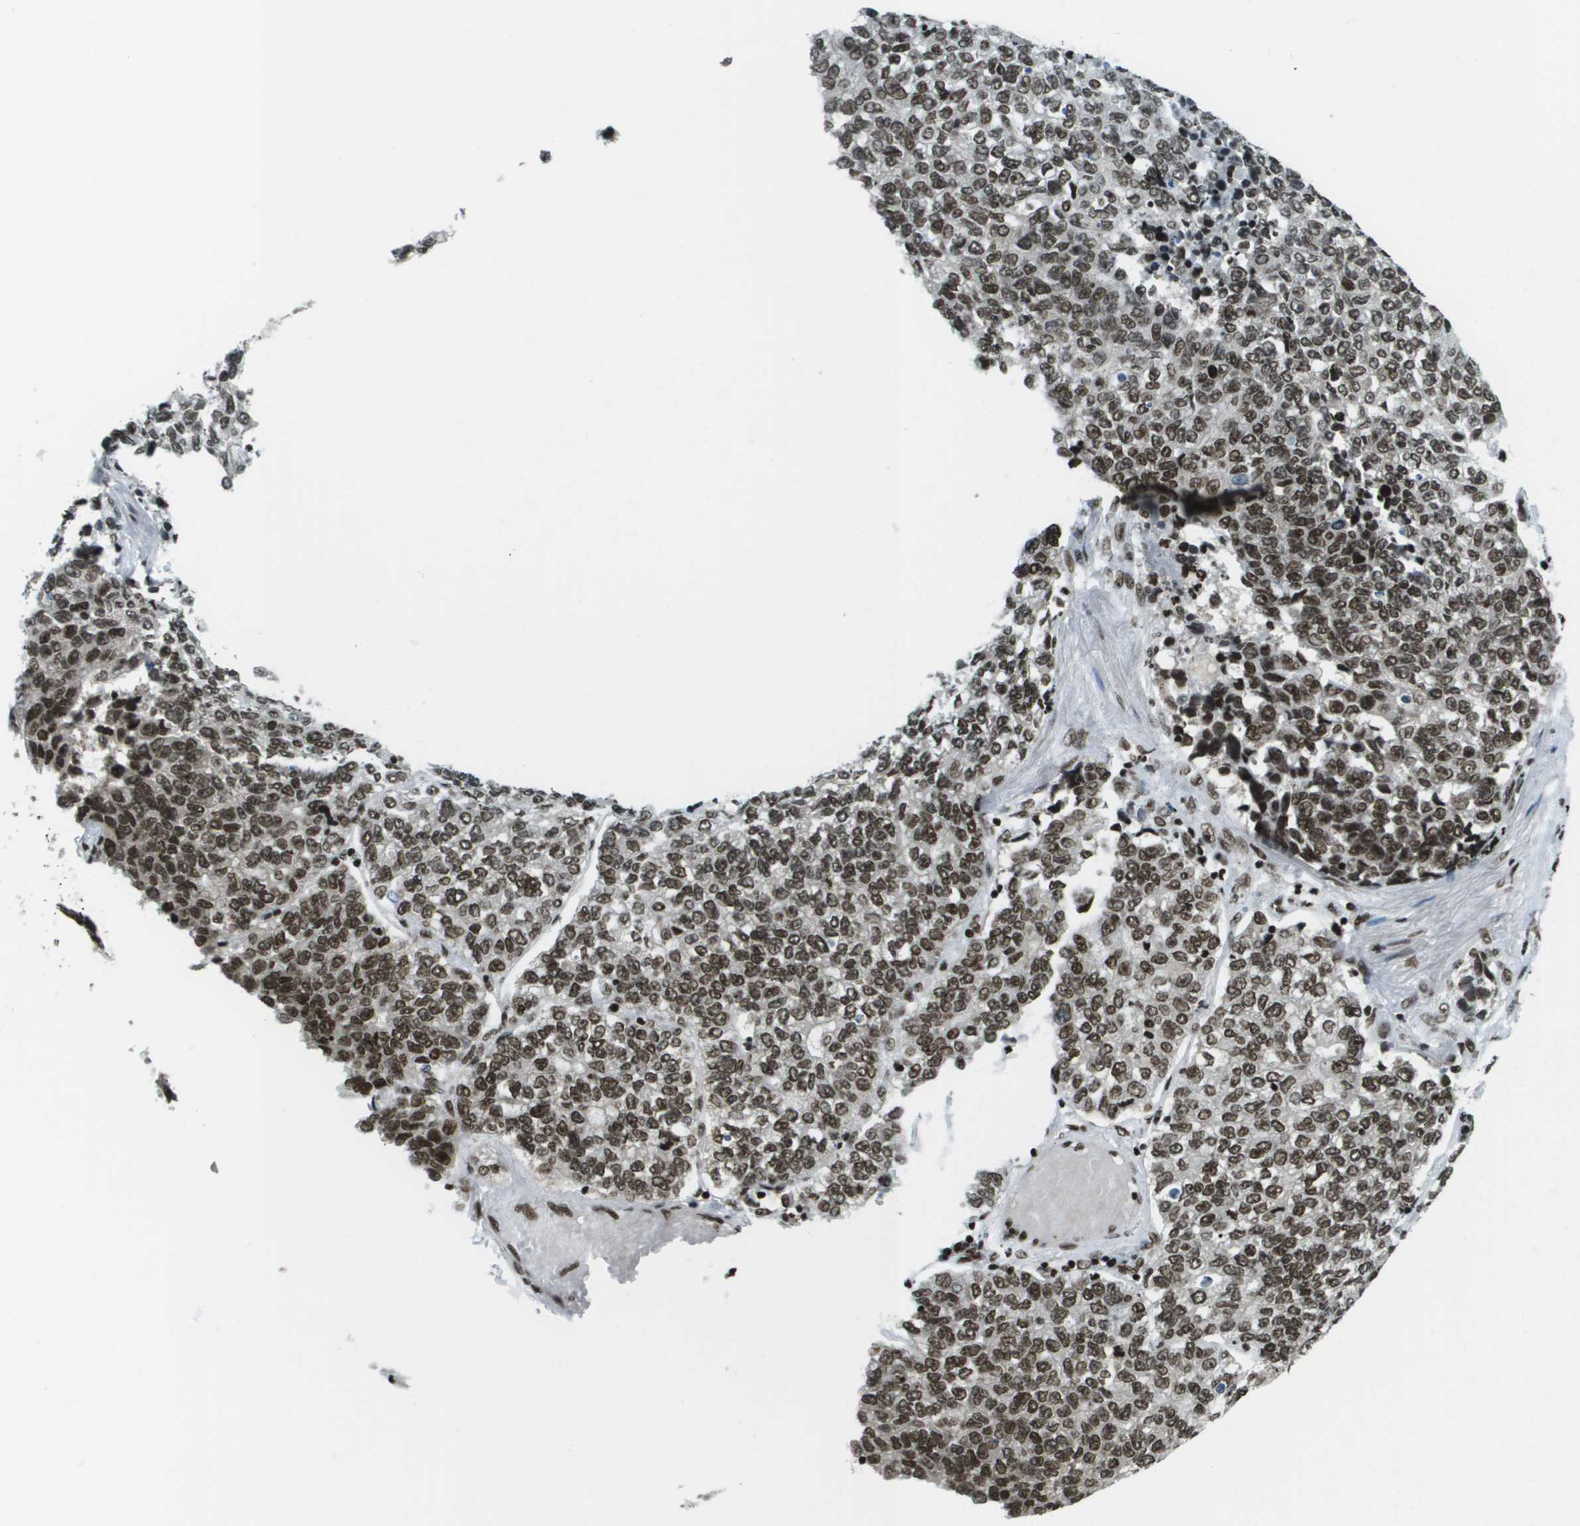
{"staining": {"intensity": "strong", "quantity": ">75%", "location": "nuclear"}, "tissue": "lung cancer", "cell_type": "Tumor cells", "image_type": "cancer", "snomed": [{"axis": "morphology", "description": "Adenocarcinoma, NOS"}, {"axis": "topography", "description": "Lung"}], "caption": "Human lung cancer (adenocarcinoma) stained with a protein marker displays strong staining in tumor cells.", "gene": "GLYR1", "patient": {"sex": "male", "age": 49}}